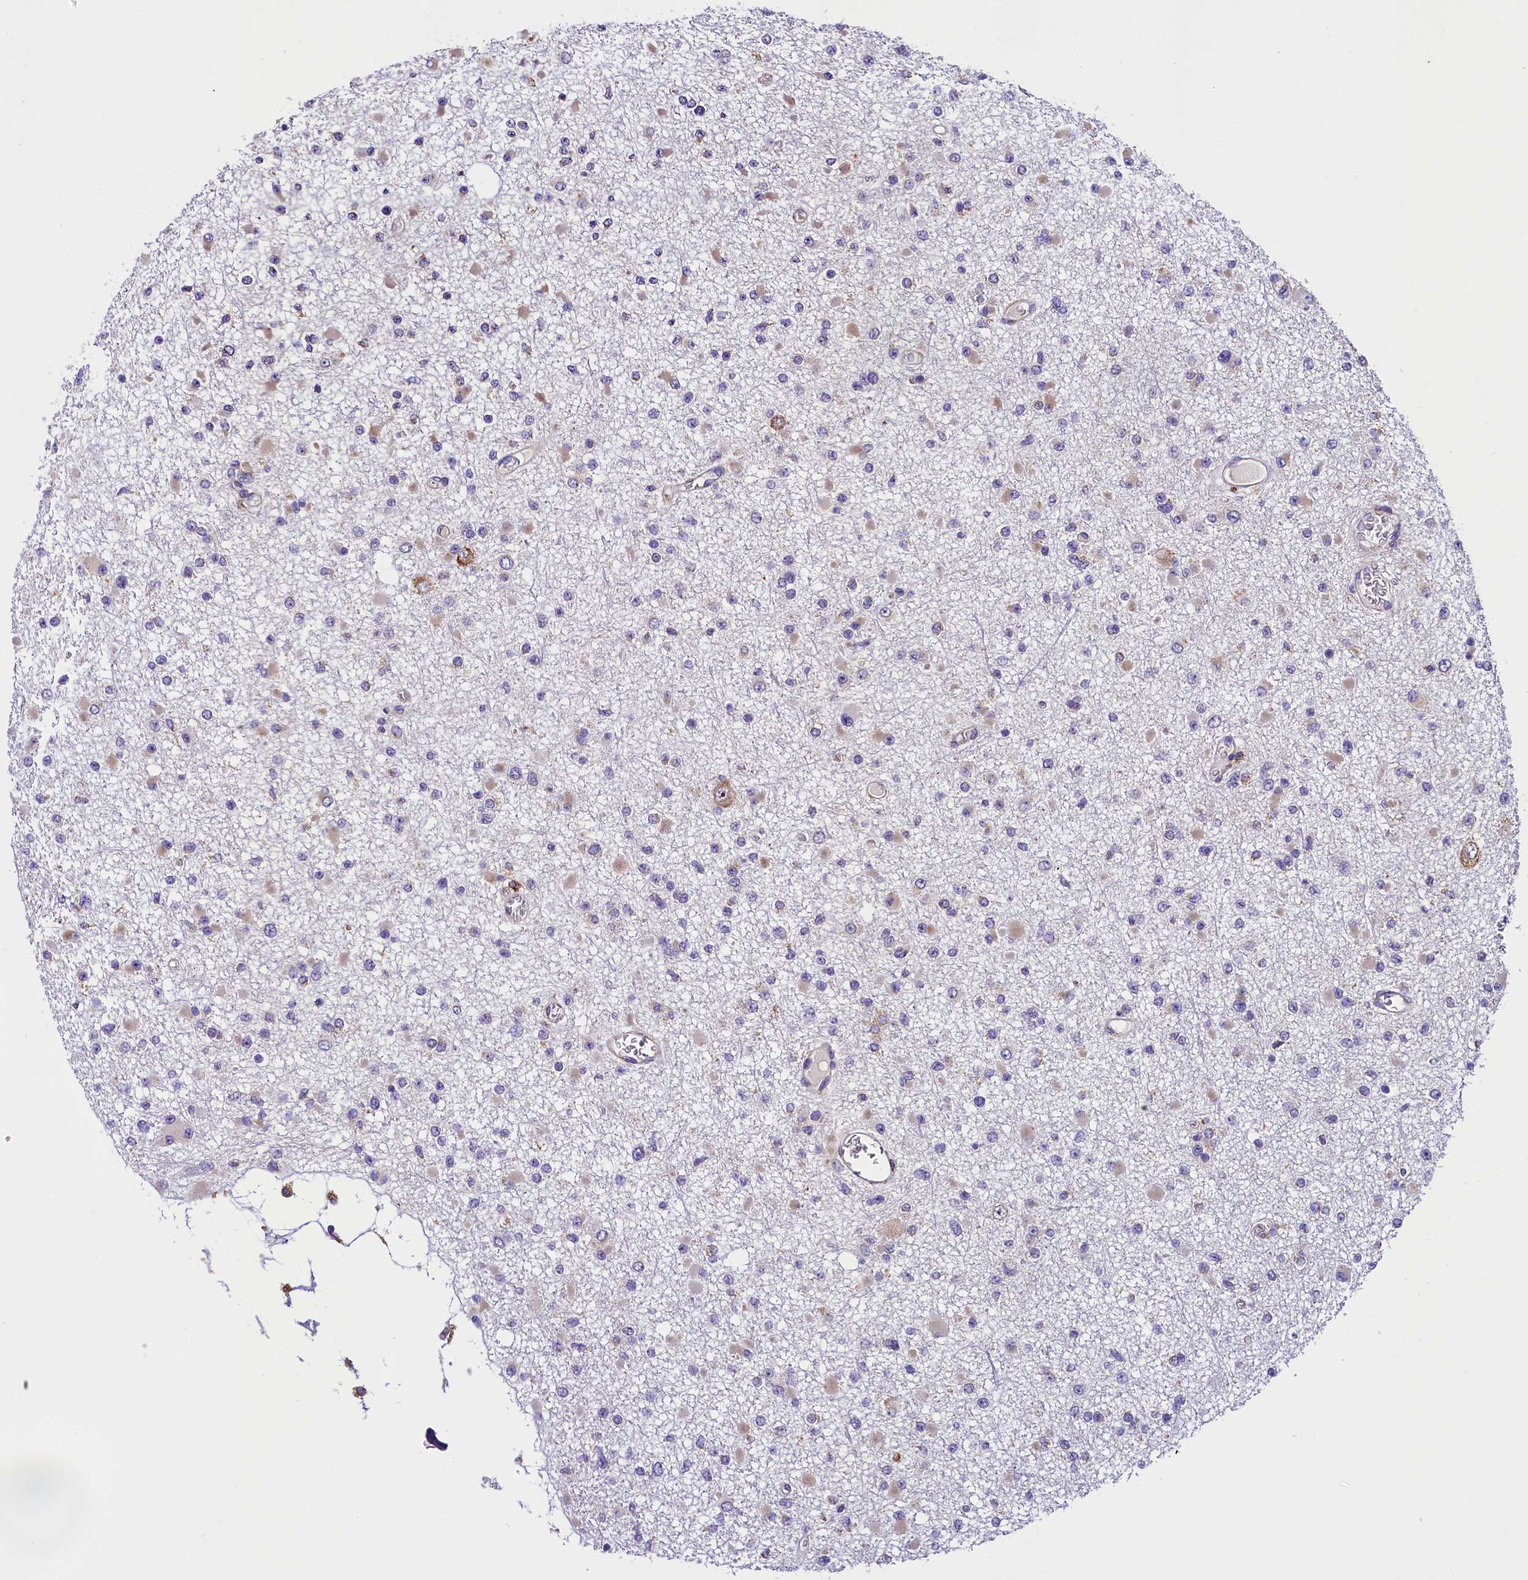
{"staining": {"intensity": "negative", "quantity": "none", "location": "none"}, "tissue": "glioma", "cell_type": "Tumor cells", "image_type": "cancer", "snomed": [{"axis": "morphology", "description": "Glioma, malignant, Low grade"}, {"axis": "topography", "description": "Brain"}], "caption": "Tumor cells are negative for protein expression in human glioma.", "gene": "CAPS2", "patient": {"sex": "female", "age": 22}}